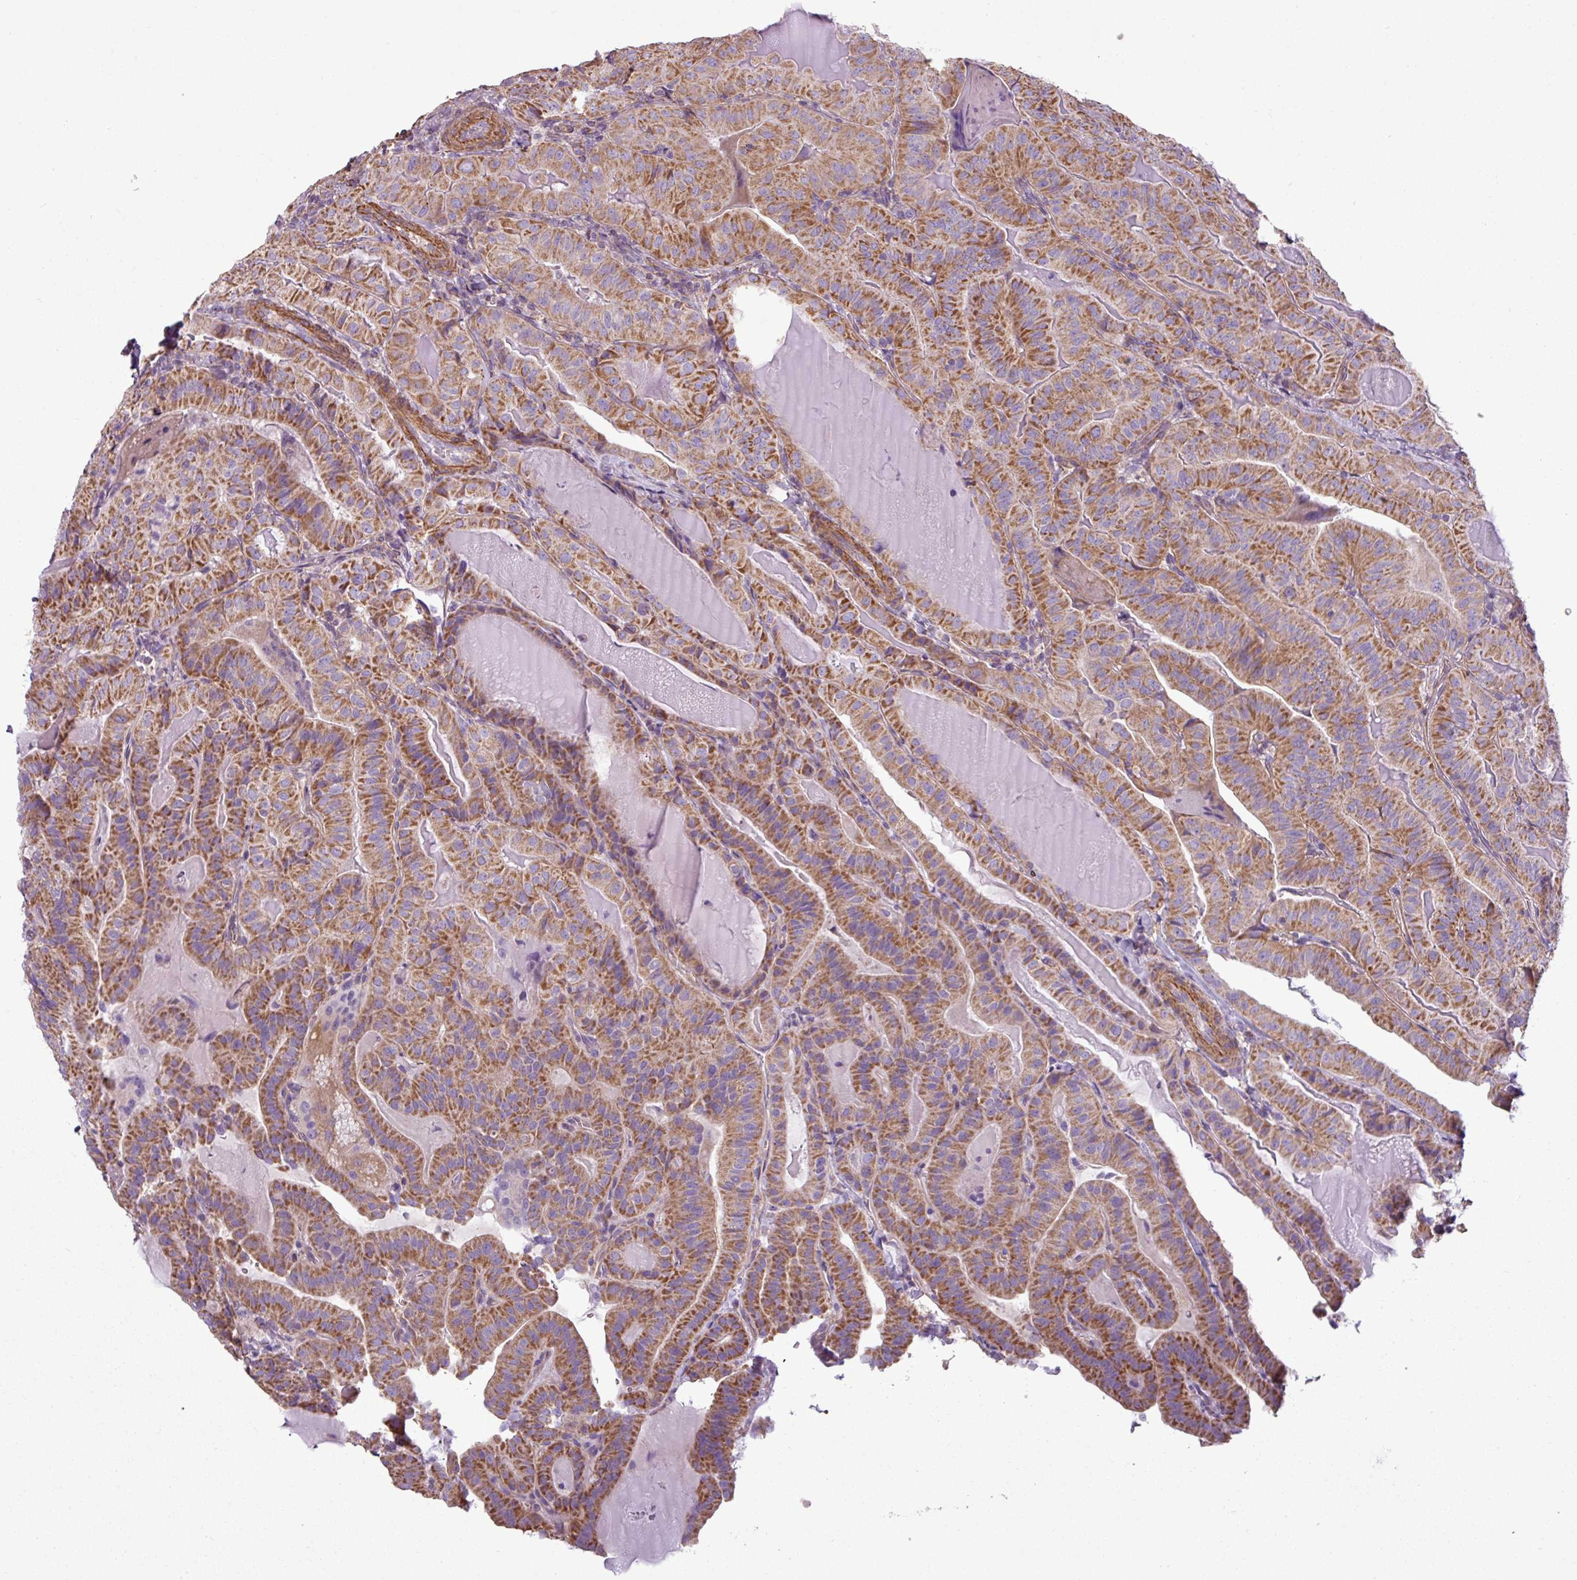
{"staining": {"intensity": "moderate", "quantity": ">75%", "location": "cytoplasmic/membranous"}, "tissue": "thyroid cancer", "cell_type": "Tumor cells", "image_type": "cancer", "snomed": [{"axis": "morphology", "description": "Papillary adenocarcinoma, NOS"}, {"axis": "topography", "description": "Thyroid gland"}], "caption": "This image reveals IHC staining of human thyroid cancer, with medium moderate cytoplasmic/membranous expression in approximately >75% of tumor cells.", "gene": "BTN2A2", "patient": {"sex": "female", "age": 68}}